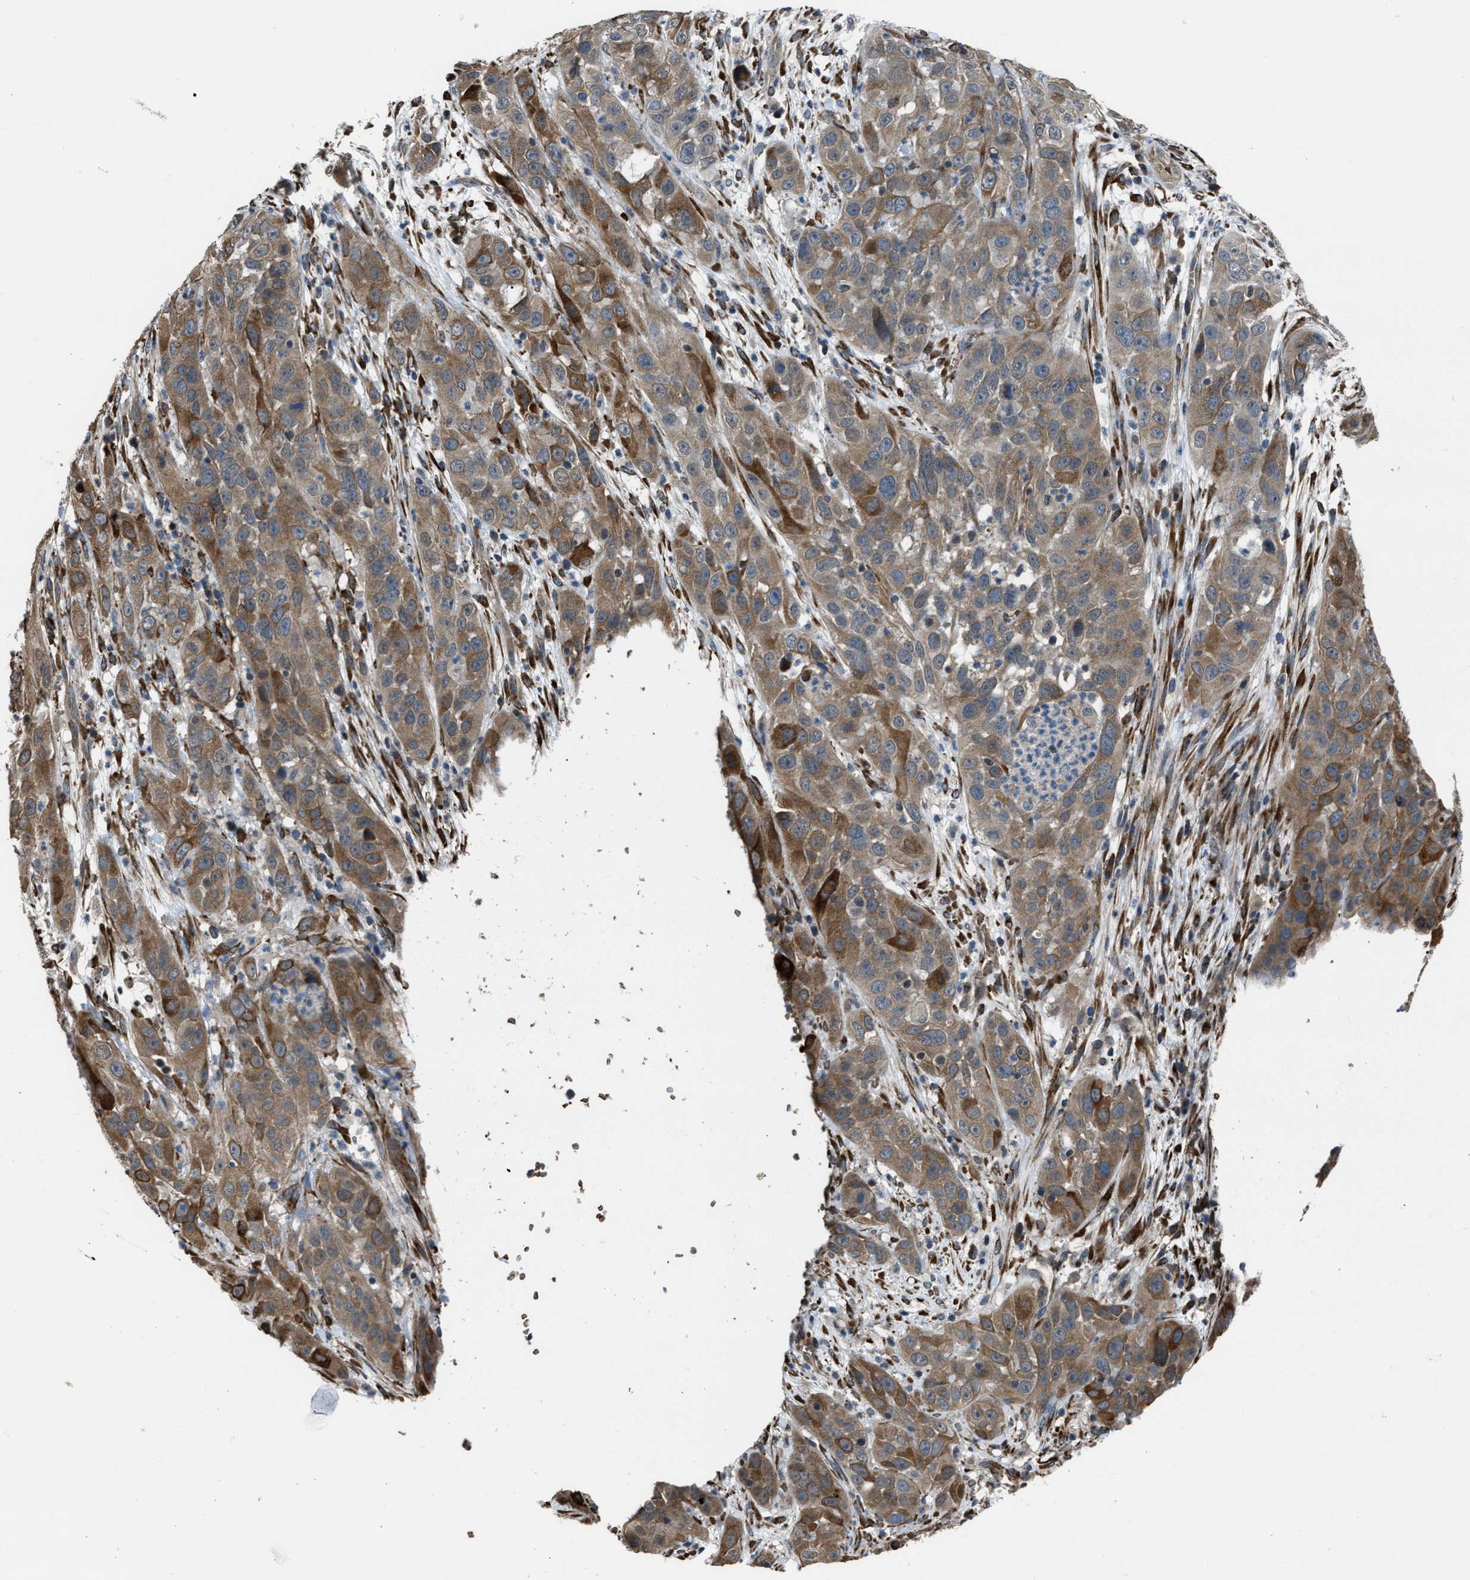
{"staining": {"intensity": "moderate", "quantity": ">75%", "location": "cytoplasmic/membranous"}, "tissue": "cervical cancer", "cell_type": "Tumor cells", "image_type": "cancer", "snomed": [{"axis": "morphology", "description": "Squamous cell carcinoma, NOS"}, {"axis": "topography", "description": "Cervix"}], "caption": "Protein positivity by IHC shows moderate cytoplasmic/membranous positivity in about >75% of tumor cells in cervical cancer (squamous cell carcinoma).", "gene": "SELENOM", "patient": {"sex": "female", "age": 32}}